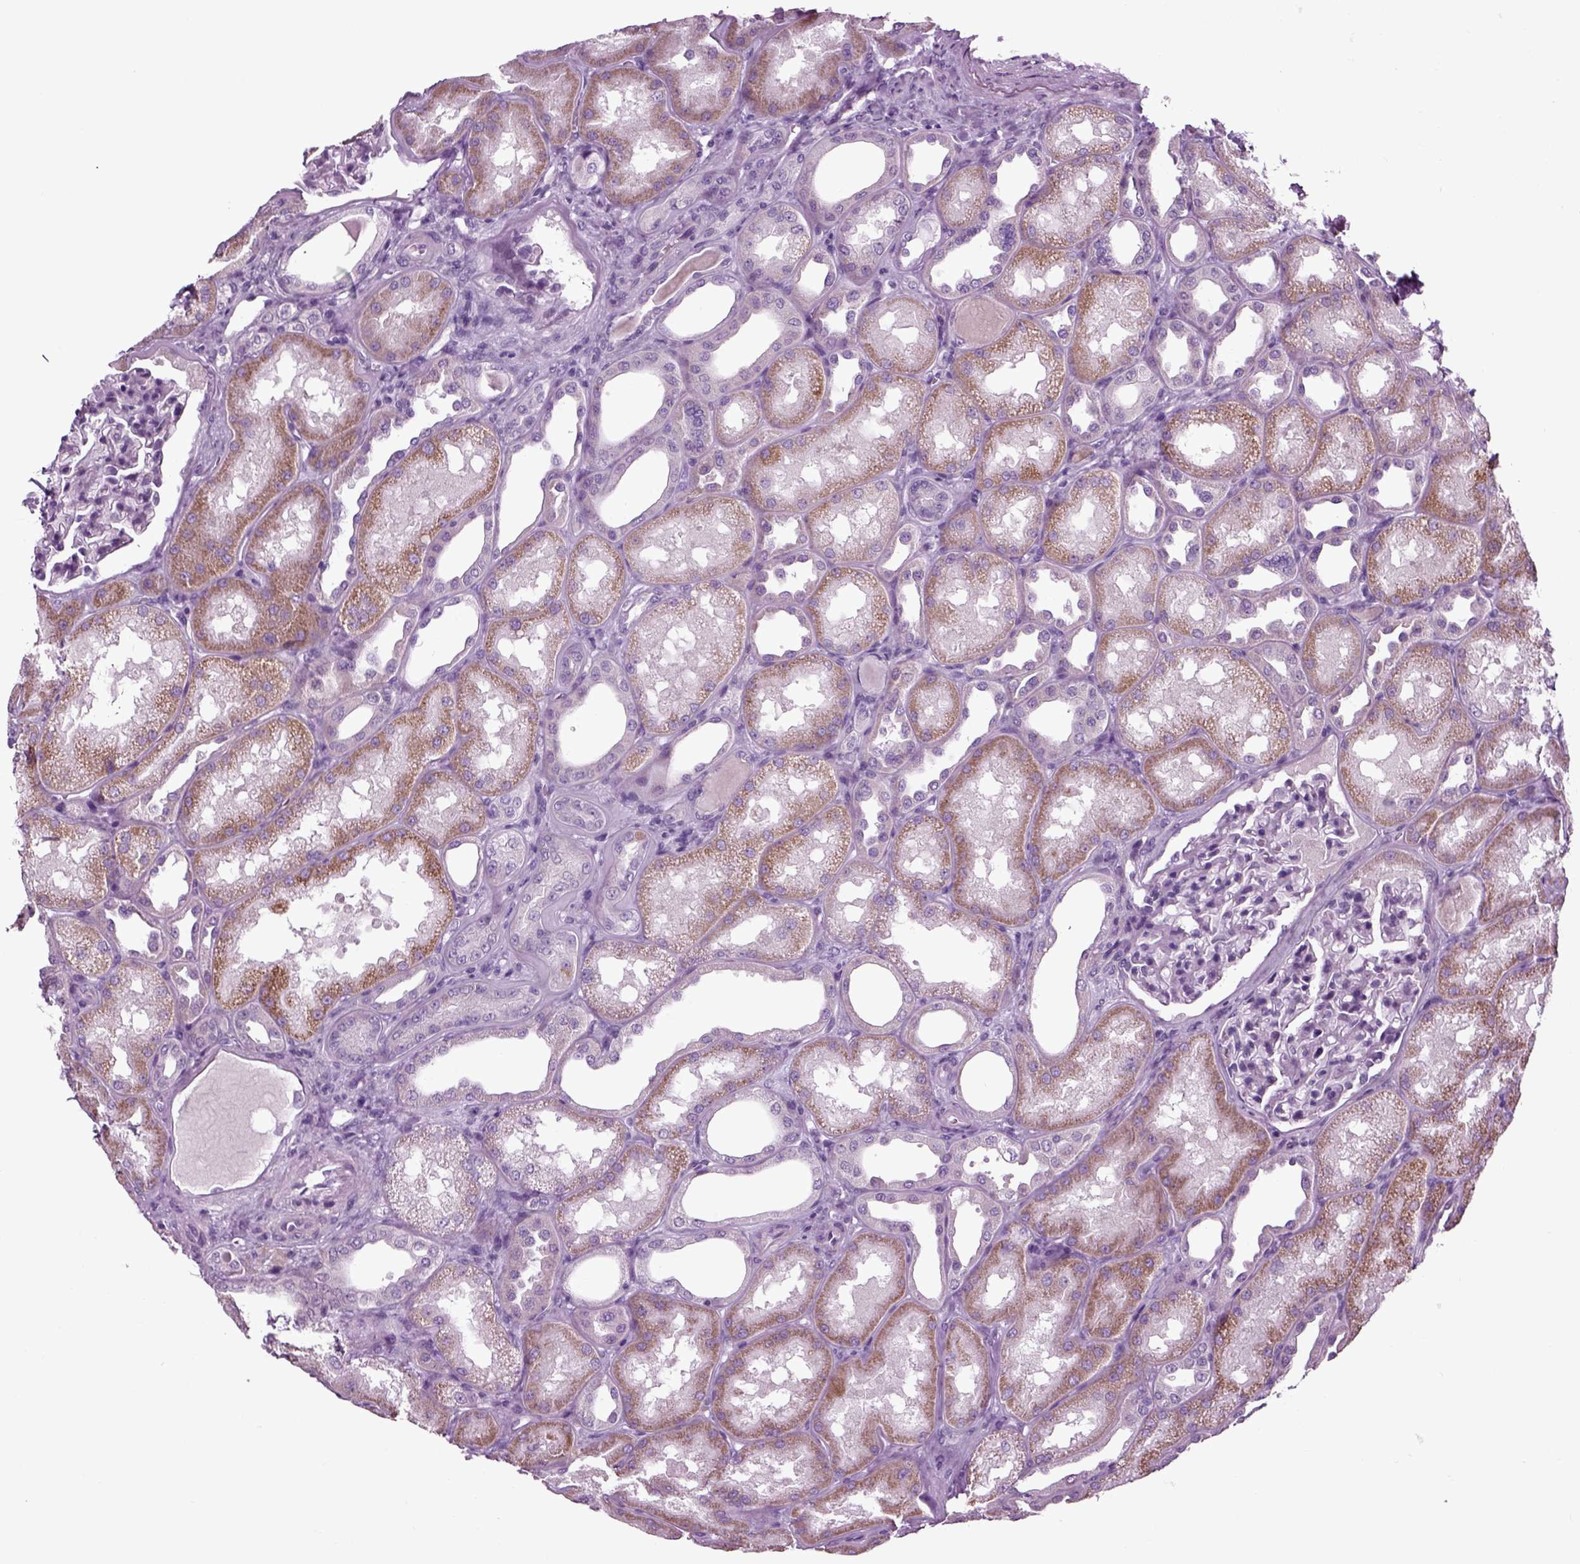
{"staining": {"intensity": "negative", "quantity": "none", "location": "none"}, "tissue": "kidney", "cell_type": "Cells in glomeruli", "image_type": "normal", "snomed": [{"axis": "morphology", "description": "Normal tissue, NOS"}, {"axis": "topography", "description": "Kidney"}], "caption": "Cells in glomeruli show no significant protein positivity in unremarkable kidney.", "gene": "ARHGAP11A", "patient": {"sex": "male", "age": 61}}